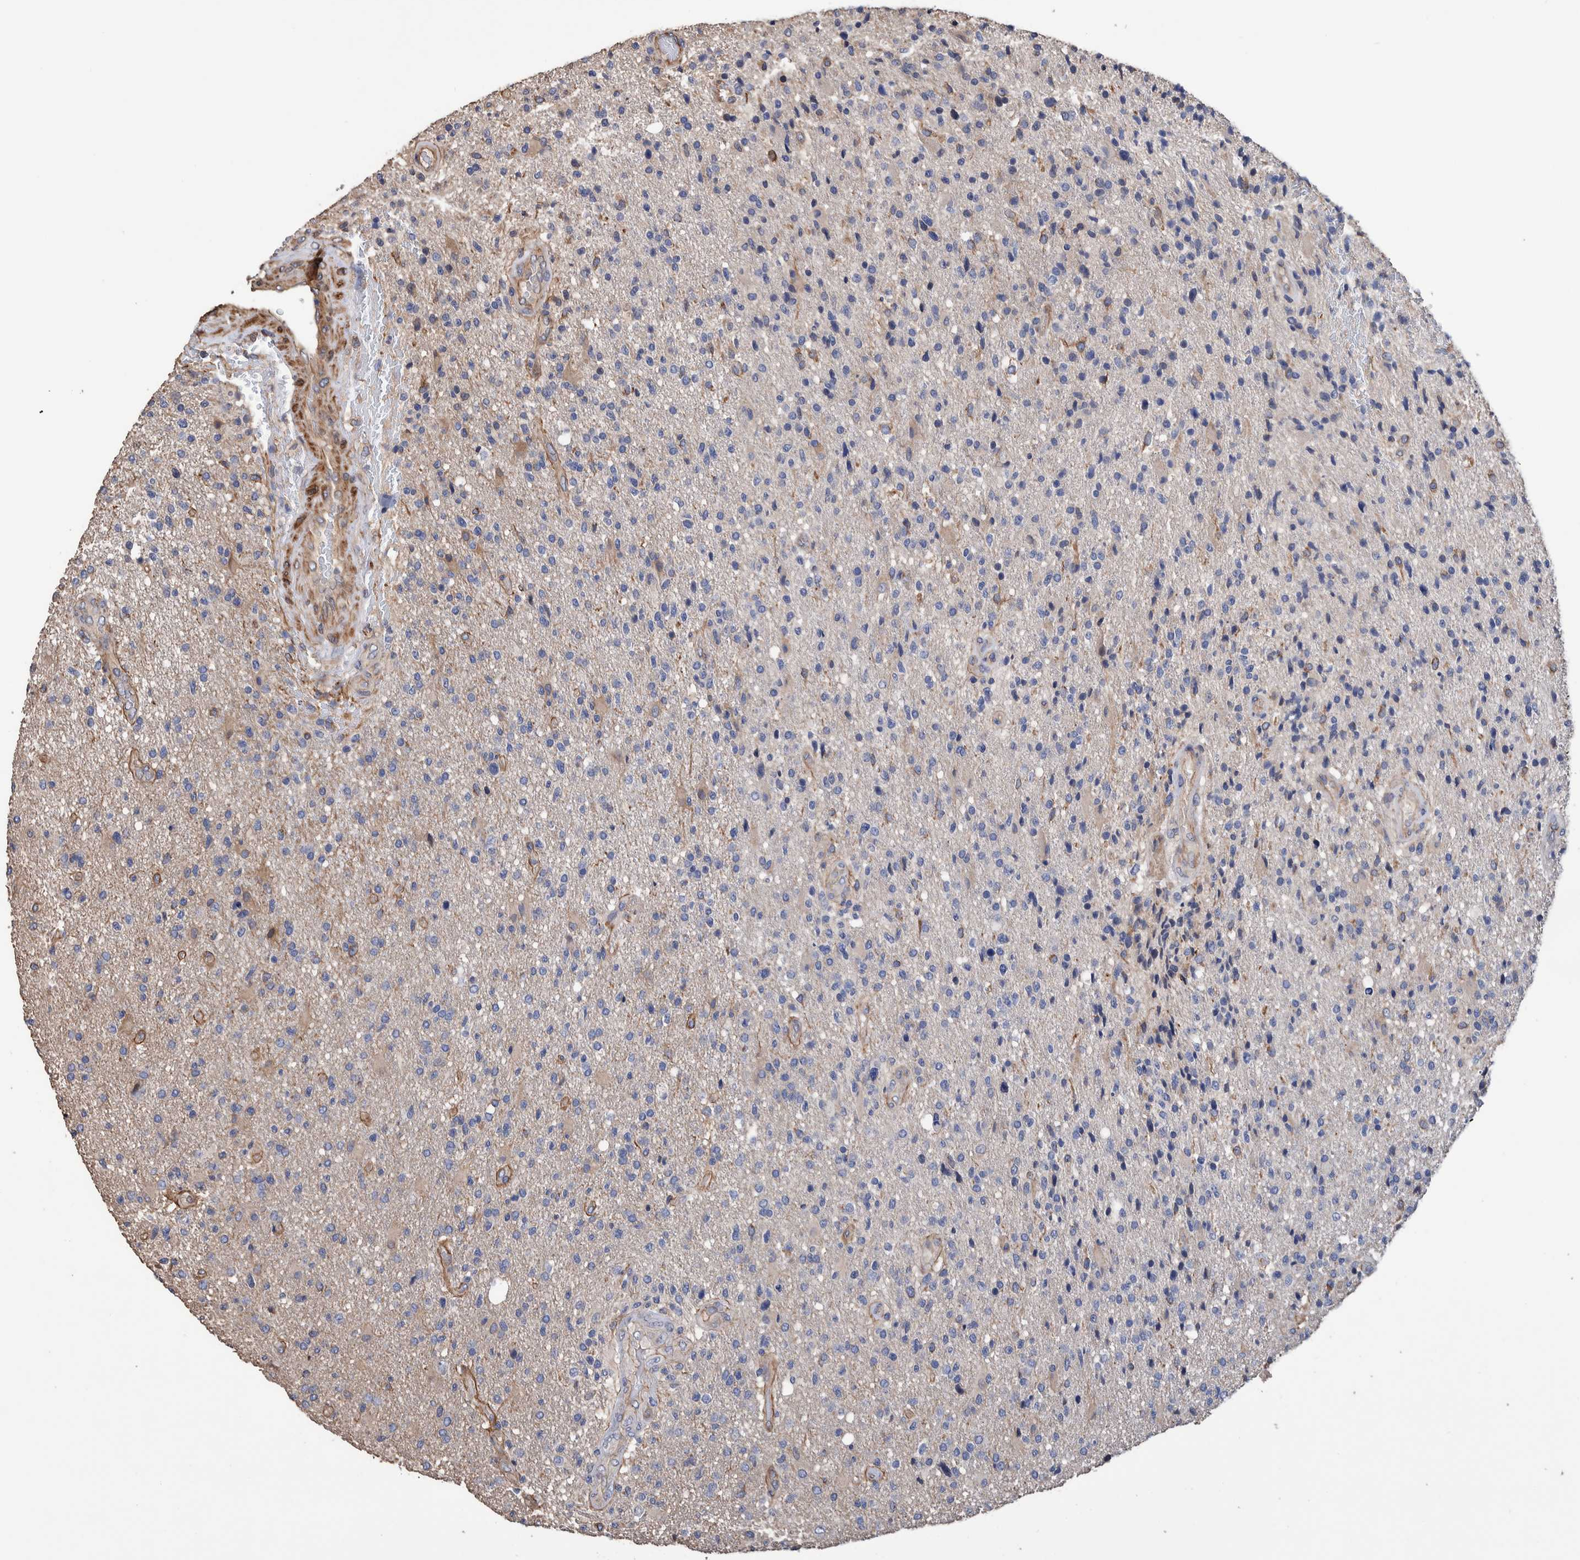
{"staining": {"intensity": "negative", "quantity": "none", "location": "none"}, "tissue": "glioma", "cell_type": "Tumor cells", "image_type": "cancer", "snomed": [{"axis": "morphology", "description": "Glioma, malignant, High grade"}, {"axis": "topography", "description": "Brain"}], "caption": "Immunohistochemical staining of human glioma demonstrates no significant staining in tumor cells.", "gene": "SLC45A4", "patient": {"sex": "male", "age": 72}}